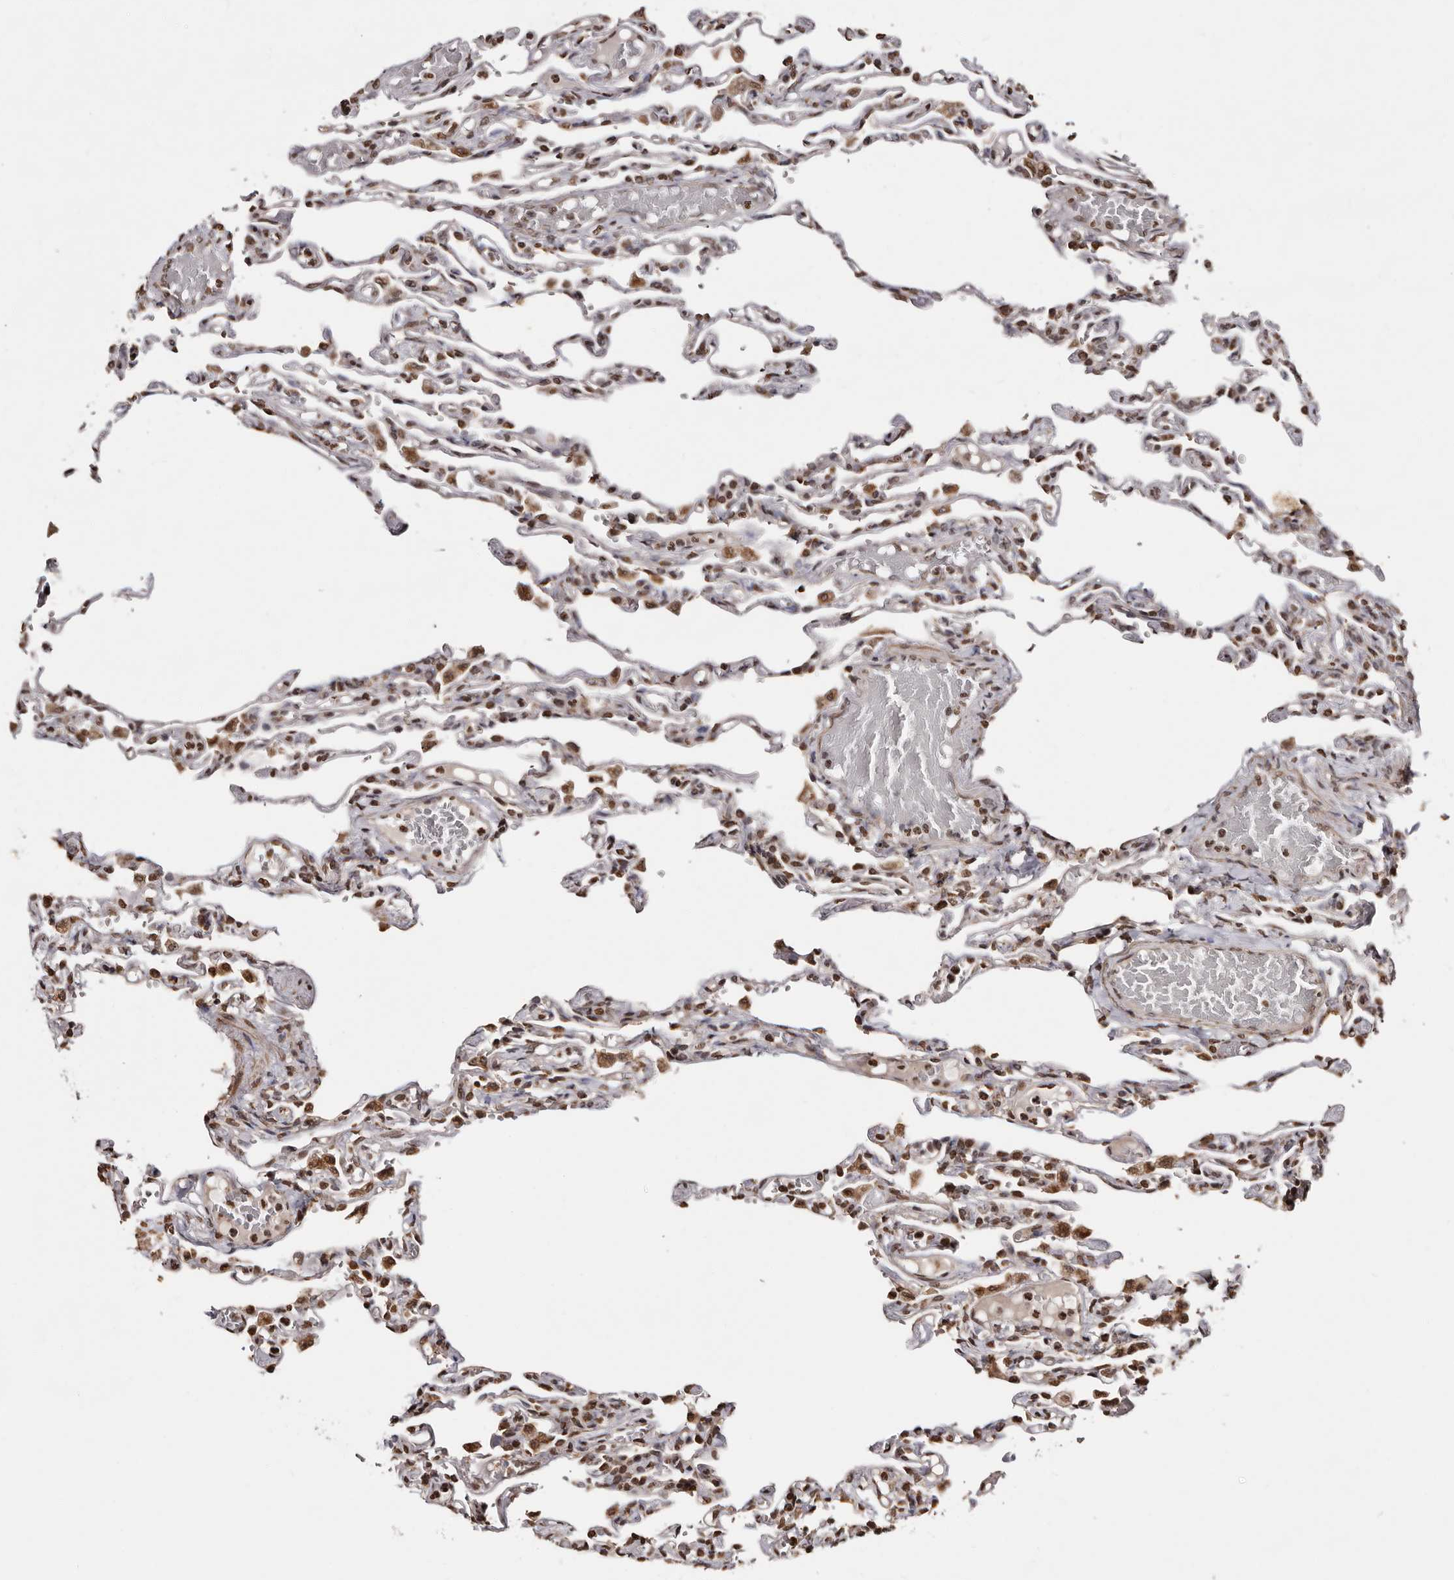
{"staining": {"intensity": "moderate", "quantity": "25%-75%", "location": "cytoplasmic/membranous,nuclear"}, "tissue": "lung", "cell_type": "Alveolar cells", "image_type": "normal", "snomed": [{"axis": "morphology", "description": "Normal tissue, NOS"}, {"axis": "topography", "description": "Lung"}], "caption": "Immunohistochemical staining of benign human lung exhibits 25%-75% levels of moderate cytoplasmic/membranous,nuclear protein positivity in approximately 25%-75% of alveolar cells. Ihc stains the protein of interest in brown and the nuclei are stained blue.", "gene": "CCDC190", "patient": {"sex": "male", "age": 21}}